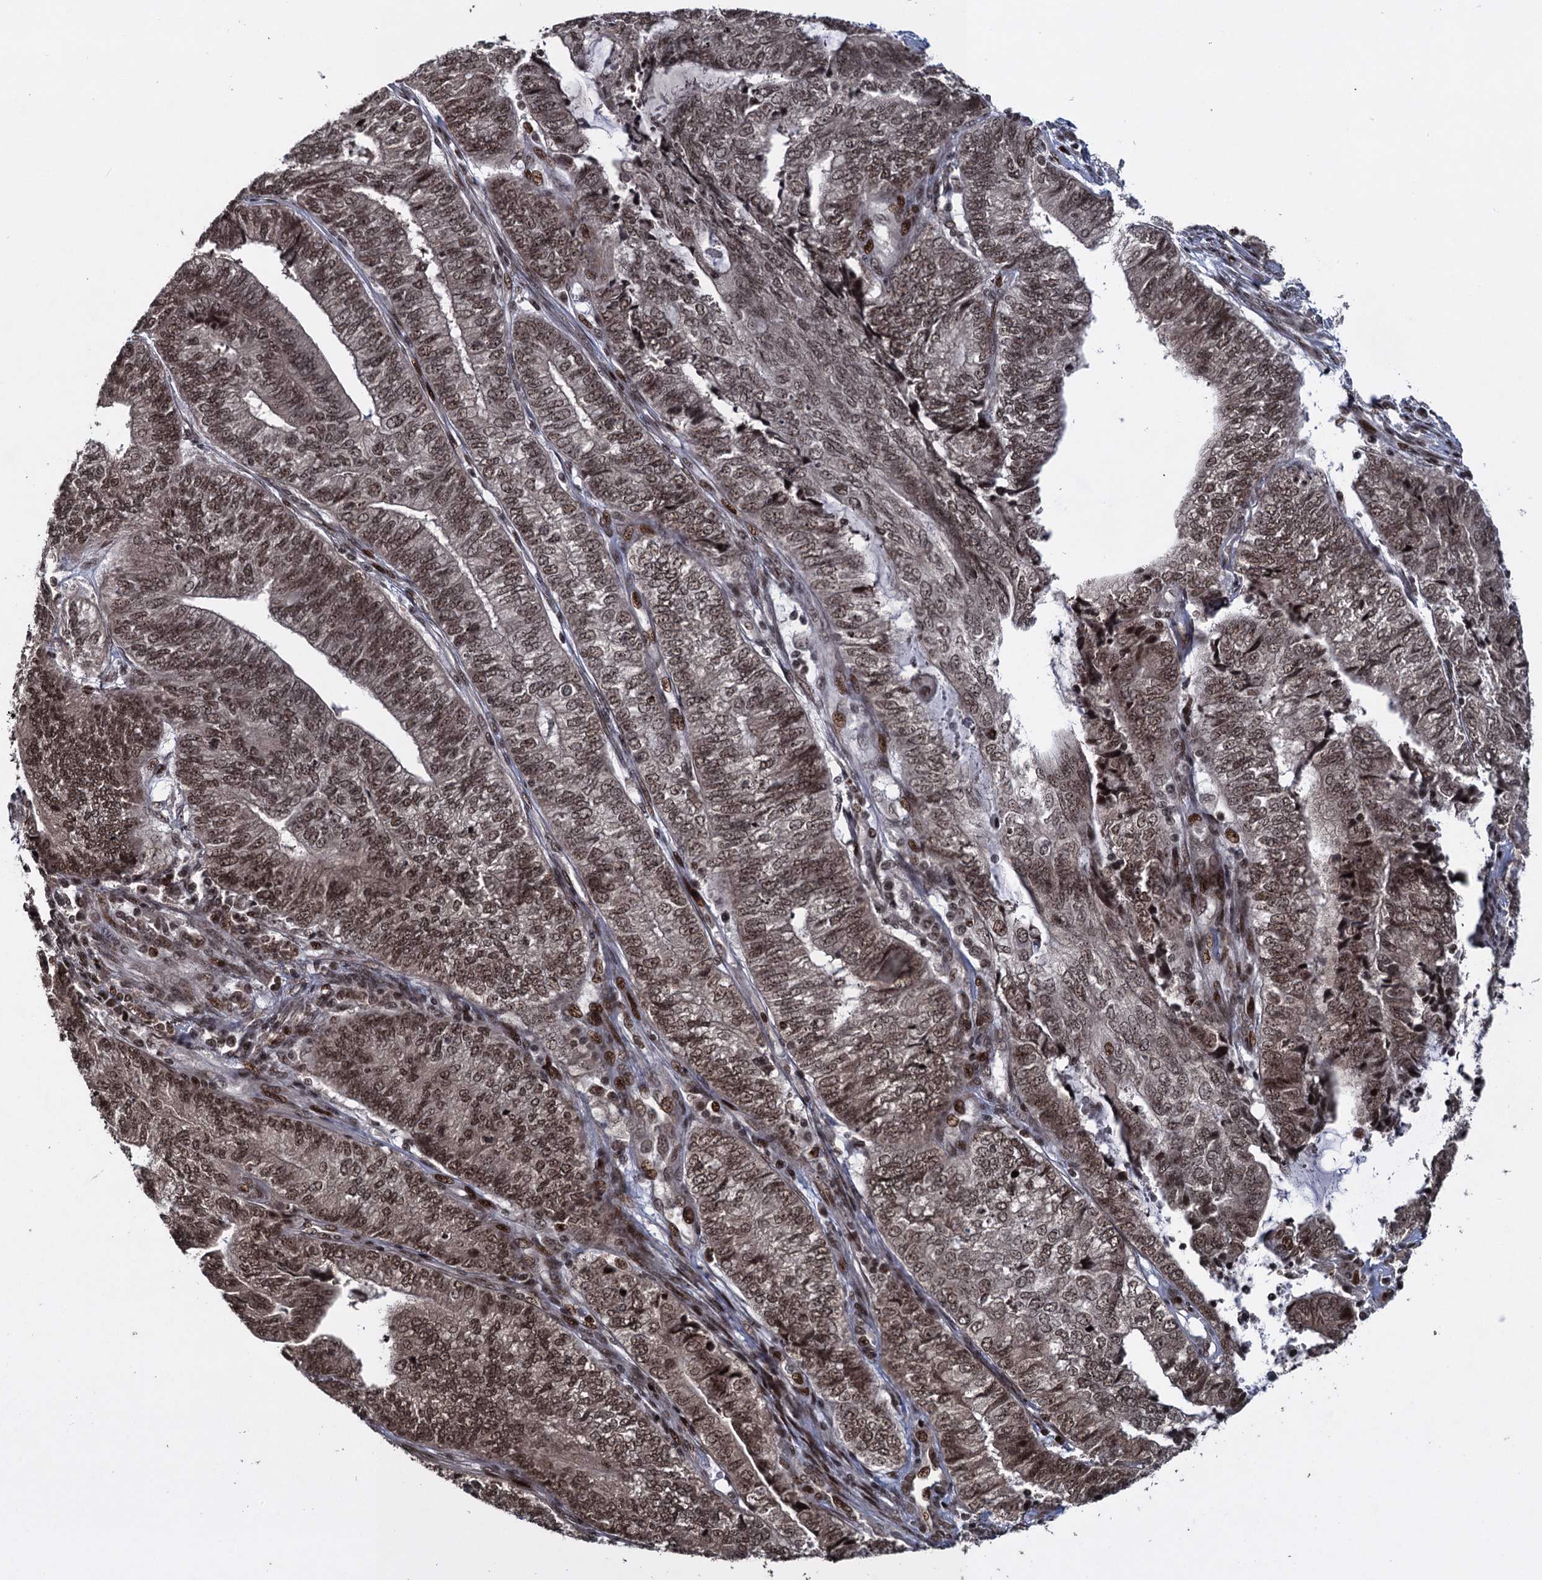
{"staining": {"intensity": "moderate", "quantity": ">75%", "location": "nuclear"}, "tissue": "endometrial cancer", "cell_type": "Tumor cells", "image_type": "cancer", "snomed": [{"axis": "morphology", "description": "Adenocarcinoma, NOS"}, {"axis": "topography", "description": "Uterus"}, {"axis": "topography", "description": "Endometrium"}], "caption": "Human endometrial cancer stained with a protein marker demonstrates moderate staining in tumor cells.", "gene": "ZNF169", "patient": {"sex": "female", "age": 70}}